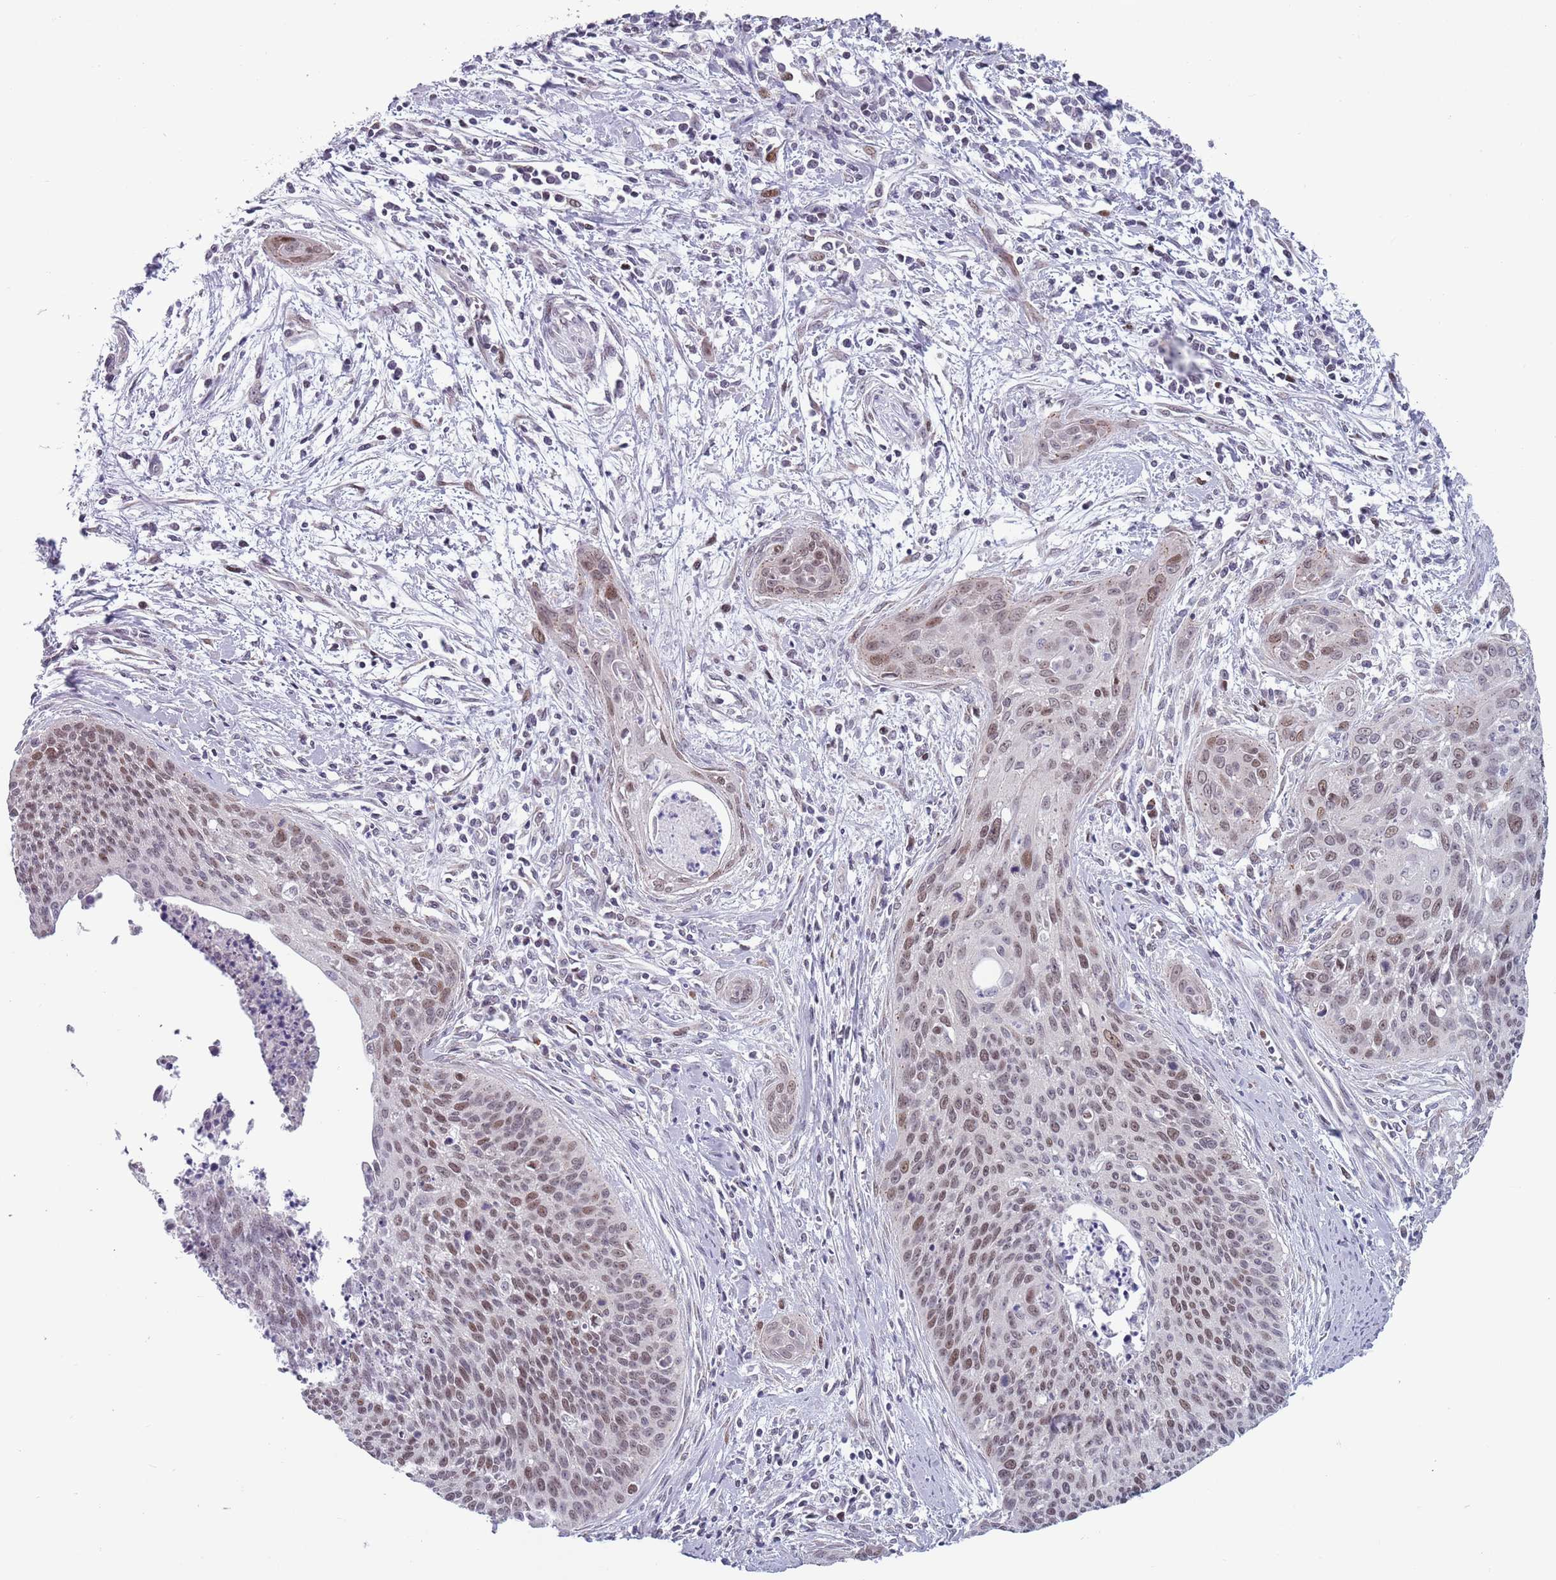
{"staining": {"intensity": "weak", "quantity": ">75%", "location": "nuclear"}, "tissue": "cervical cancer", "cell_type": "Tumor cells", "image_type": "cancer", "snomed": [{"axis": "morphology", "description": "Squamous cell carcinoma, NOS"}, {"axis": "topography", "description": "Cervix"}], "caption": "Immunohistochemical staining of human cervical cancer (squamous cell carcinoma) reveals low levels of weak nuclear protein expression in about >75% of tumor cells. (Brightfield microscopy of DAB IHC at high magnification).", "gene": "ZKSCAN2", "patient": {"sex": "female", "age": 55}}